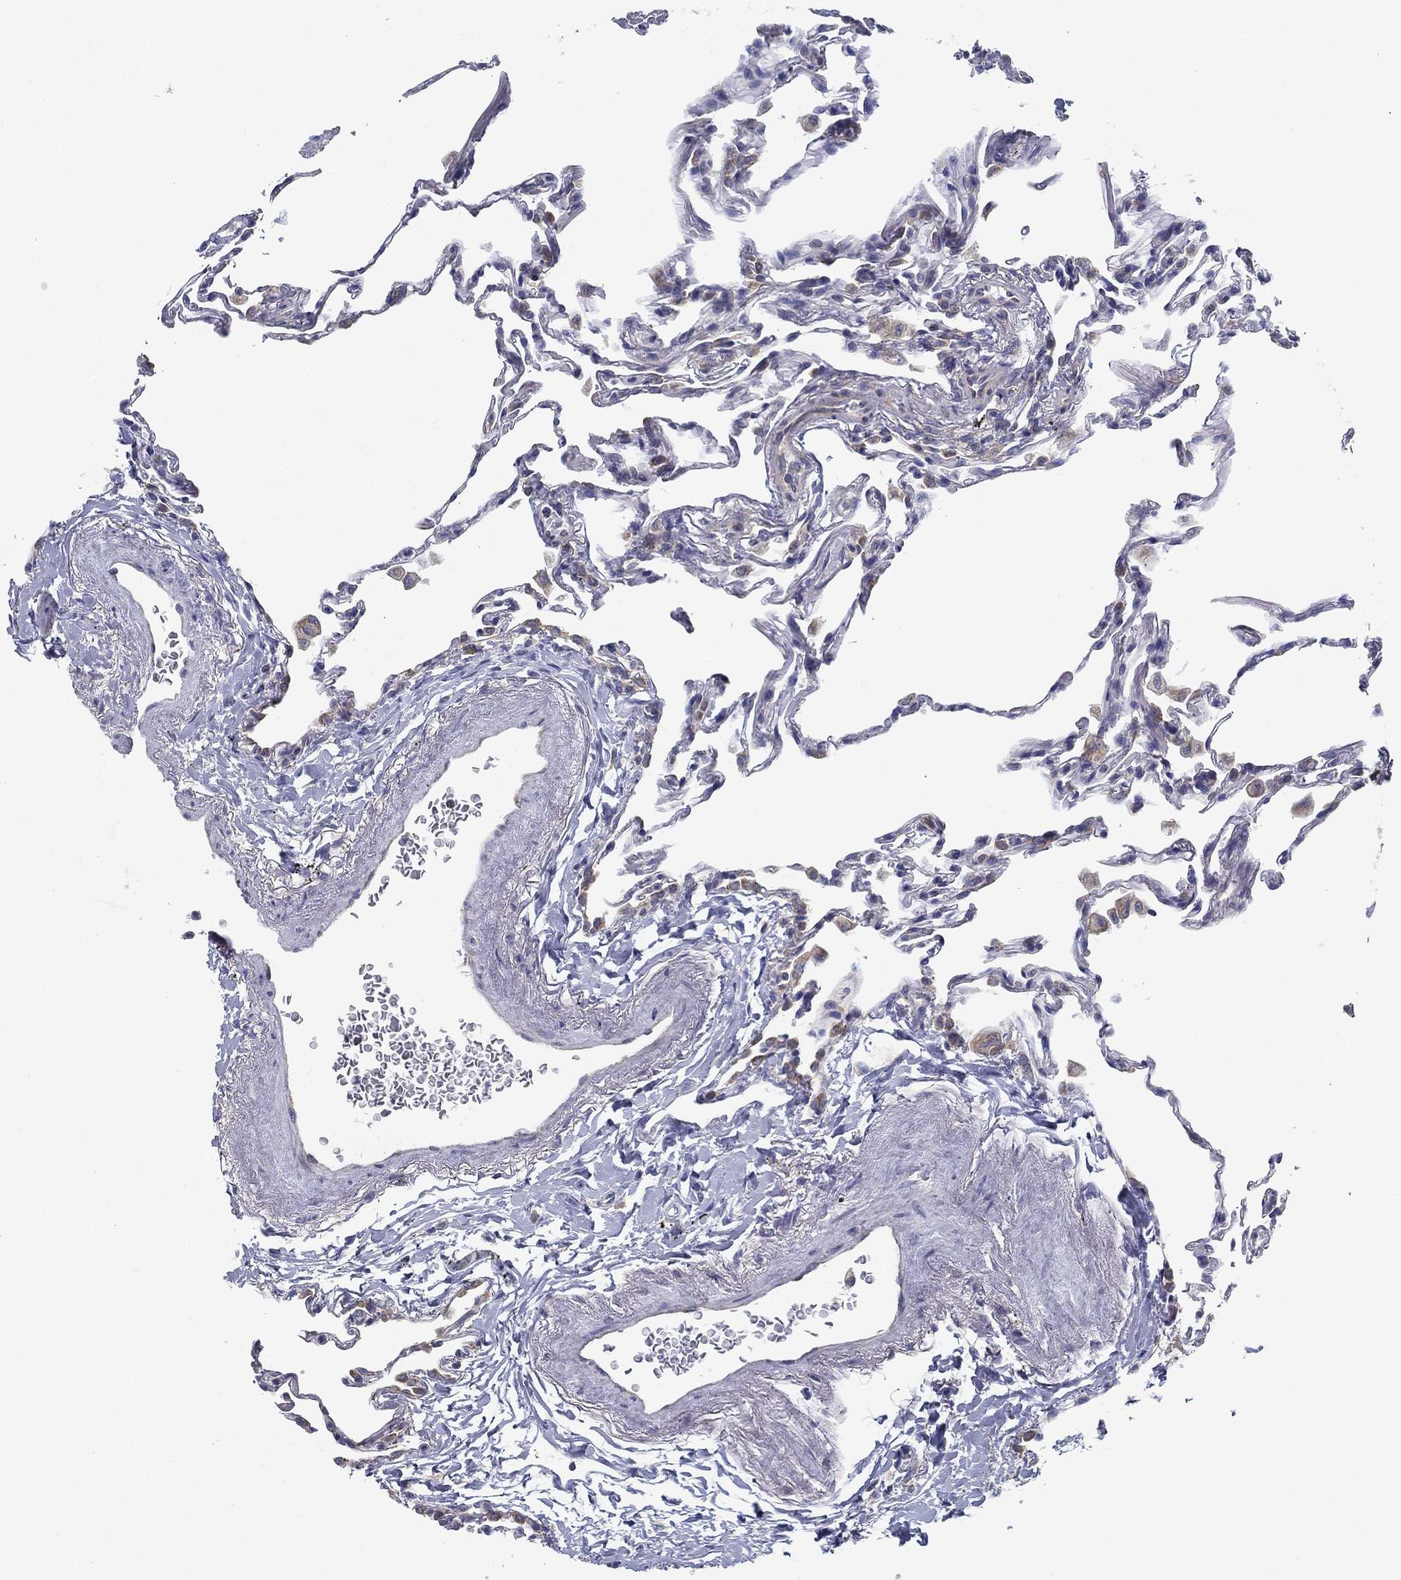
{"staining": {"intensity": "weak", "quantity": "25%-75%", "location": "cytoplasmic/membranous"}, "tissue": "lung", "cell_type": "Alveolar cells", "image_type": "normal", "snomed": [{"axis": "morphology", "description": "Normal tissue, NOS"}, {"axis": "topography", "description": "Lung"}], "caption": "The photomicrograph shows a brown stain indicating the presence of a protein in the cytoplasmic/membranous of alveolar cells in lung.", "gene": "FXR1", "patient": {"sex": "female", "age": 57}}